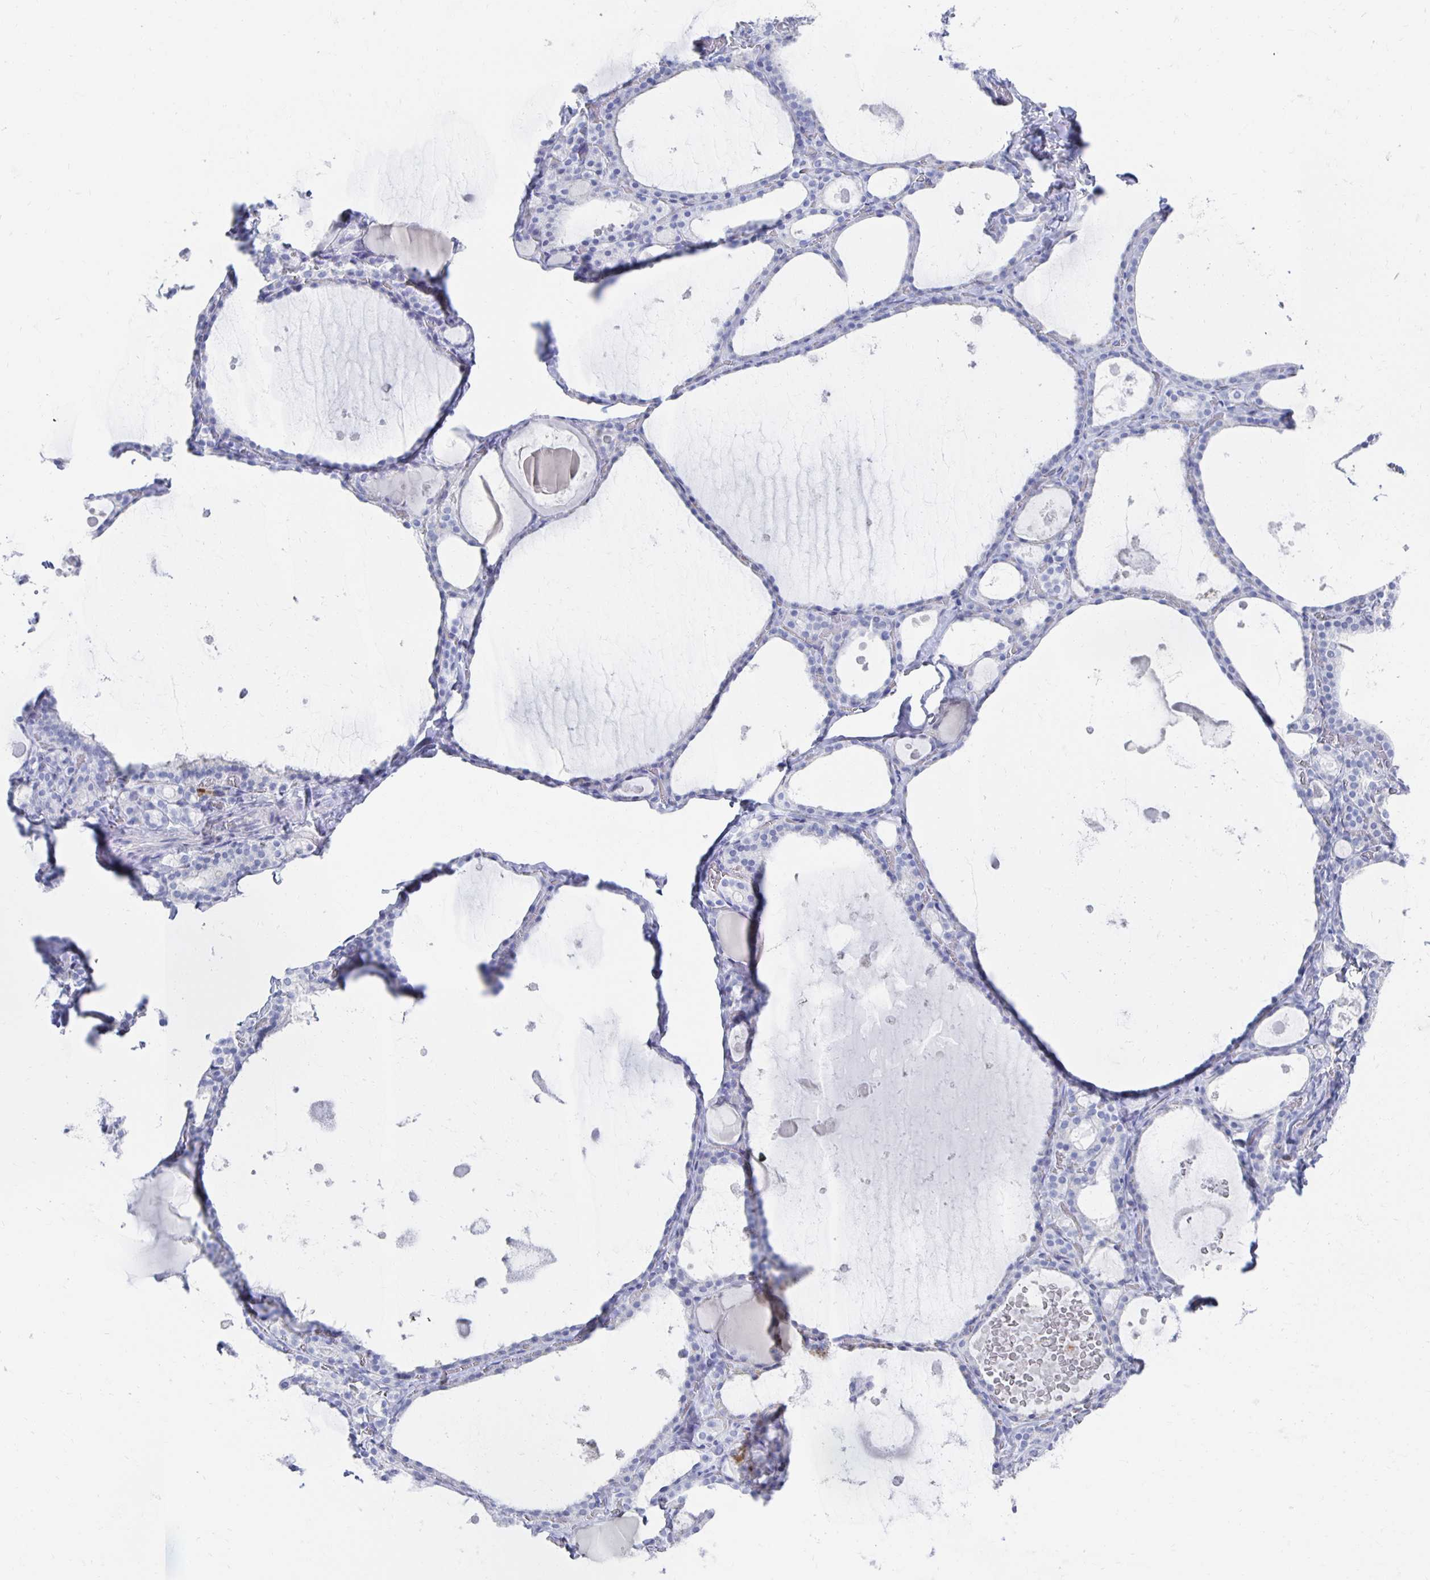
{"staining": {"intensity": "negative", "quantity": "none", "location": "none"}, "tissue": "thyroid gland", "cell_type": "Glandular cells", "image_type": "normal", "snomed": [{"axis": "morphology", "description": "Normal tissue, NOS"}, {"axis": "topography", "description": "Thyroid gland"}], "caption": "This is a micrograph of immunohistochemistry staining of benign thyroid gland, which shows no staining in glandular cells. Brightfield microscopy of immunohistochemistry stained with DAB (3,3'-diaminobenzidine) (brown) and hematoxylin (blue), captured at high magnification.", "gene": "PRDM7", "patient": {"sex": "male", "age": 56}}